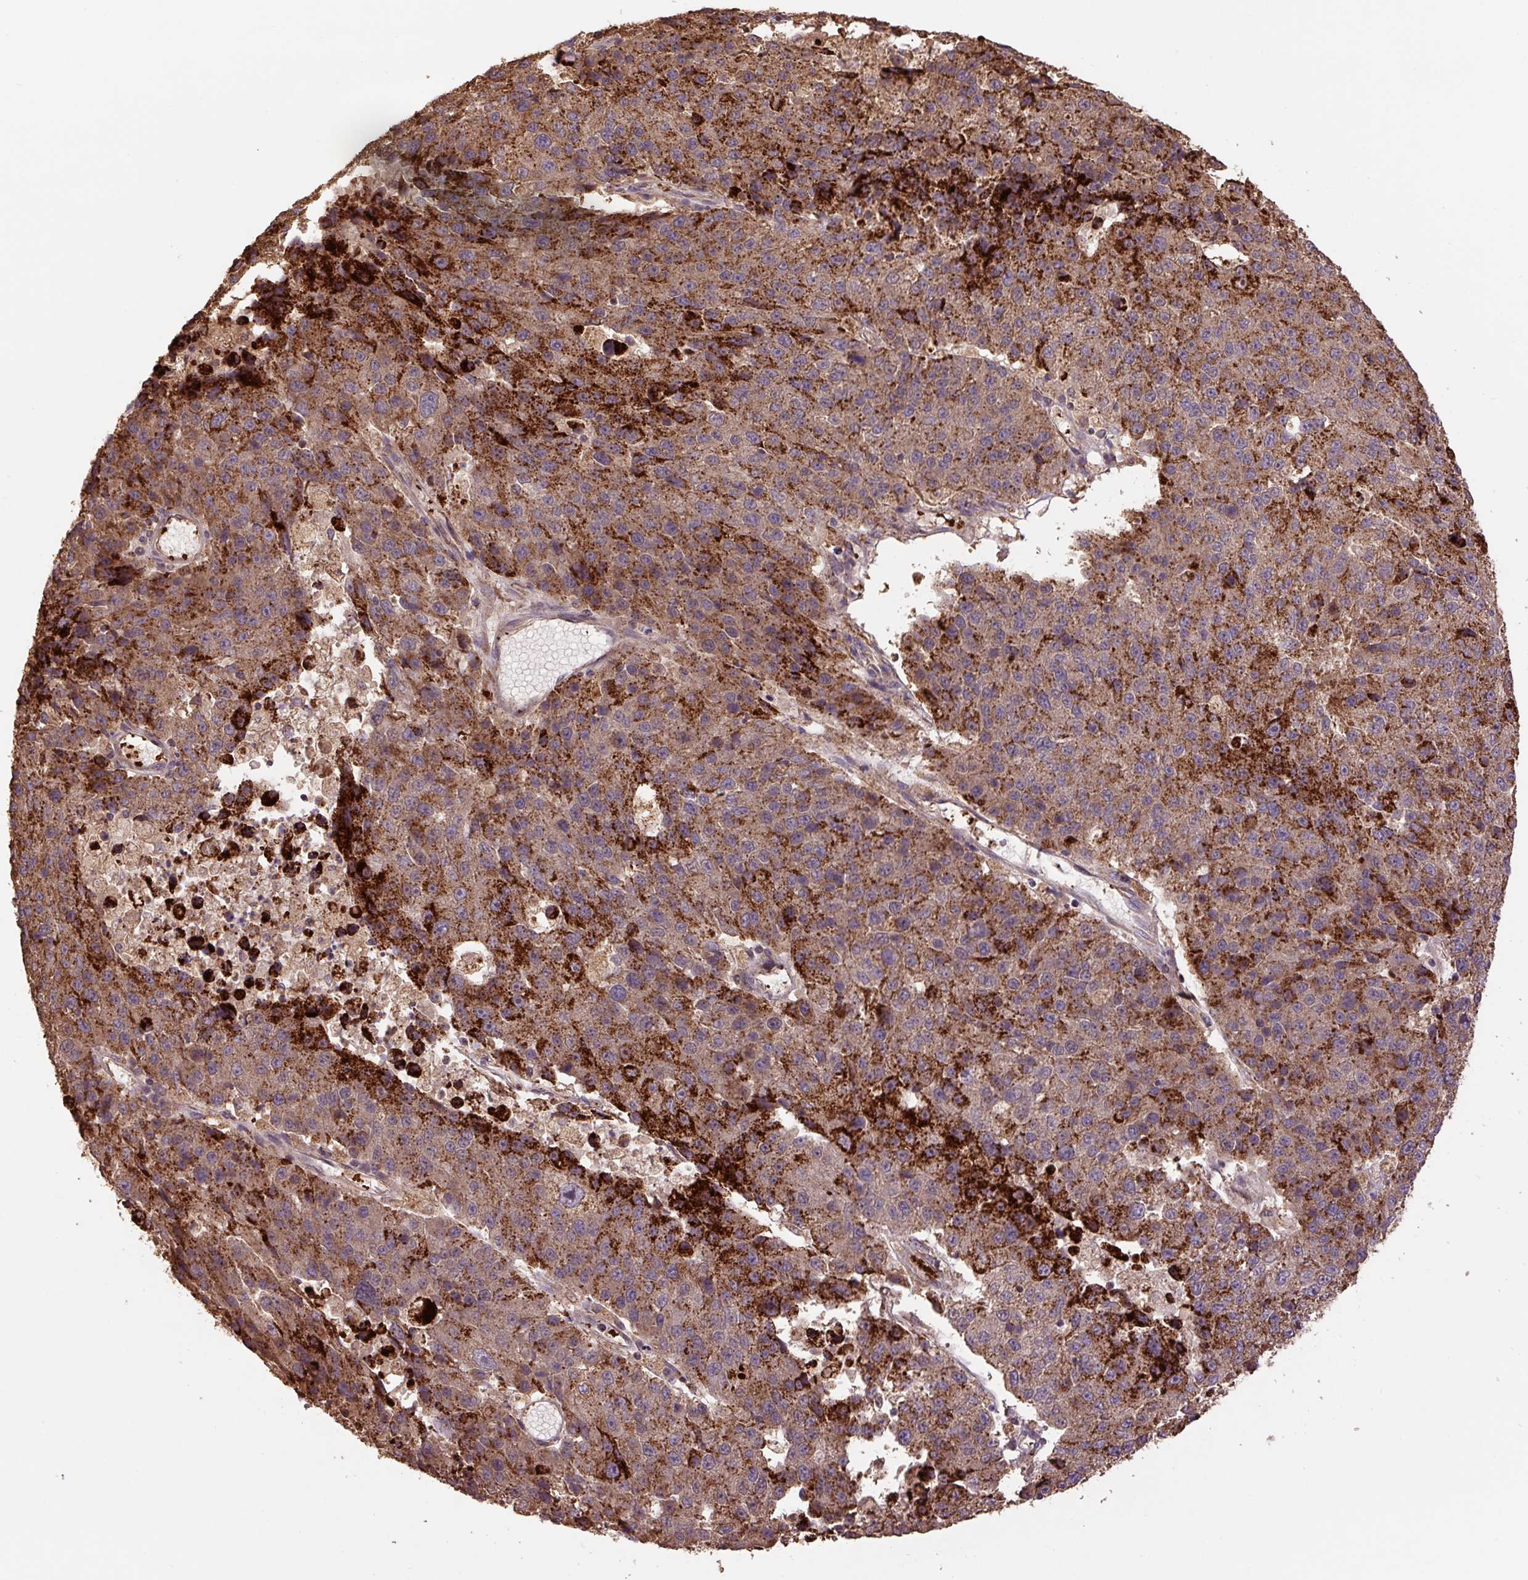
{"staining": {"intensity": "strong", "quantity": ">75%", "location": "cytoplasmic/membranous"}, "tissue": "stomach cancer", "cell_type": "Tumor cells", "image_type": "cancer", "snomed": [{"axis": "morphology", "description": "Adenocarcinoma, NOS"}, {"axis": "topography", "description": "Stomach"}], "caption": "Stomach cancer was stained to show a protein in brown. There is high levels of strong cytoplasmic/membranous expression in approximately >75% of tumor cells.", "gene": "TMEM160", "patient": {"sex": "male", "age": 71}}